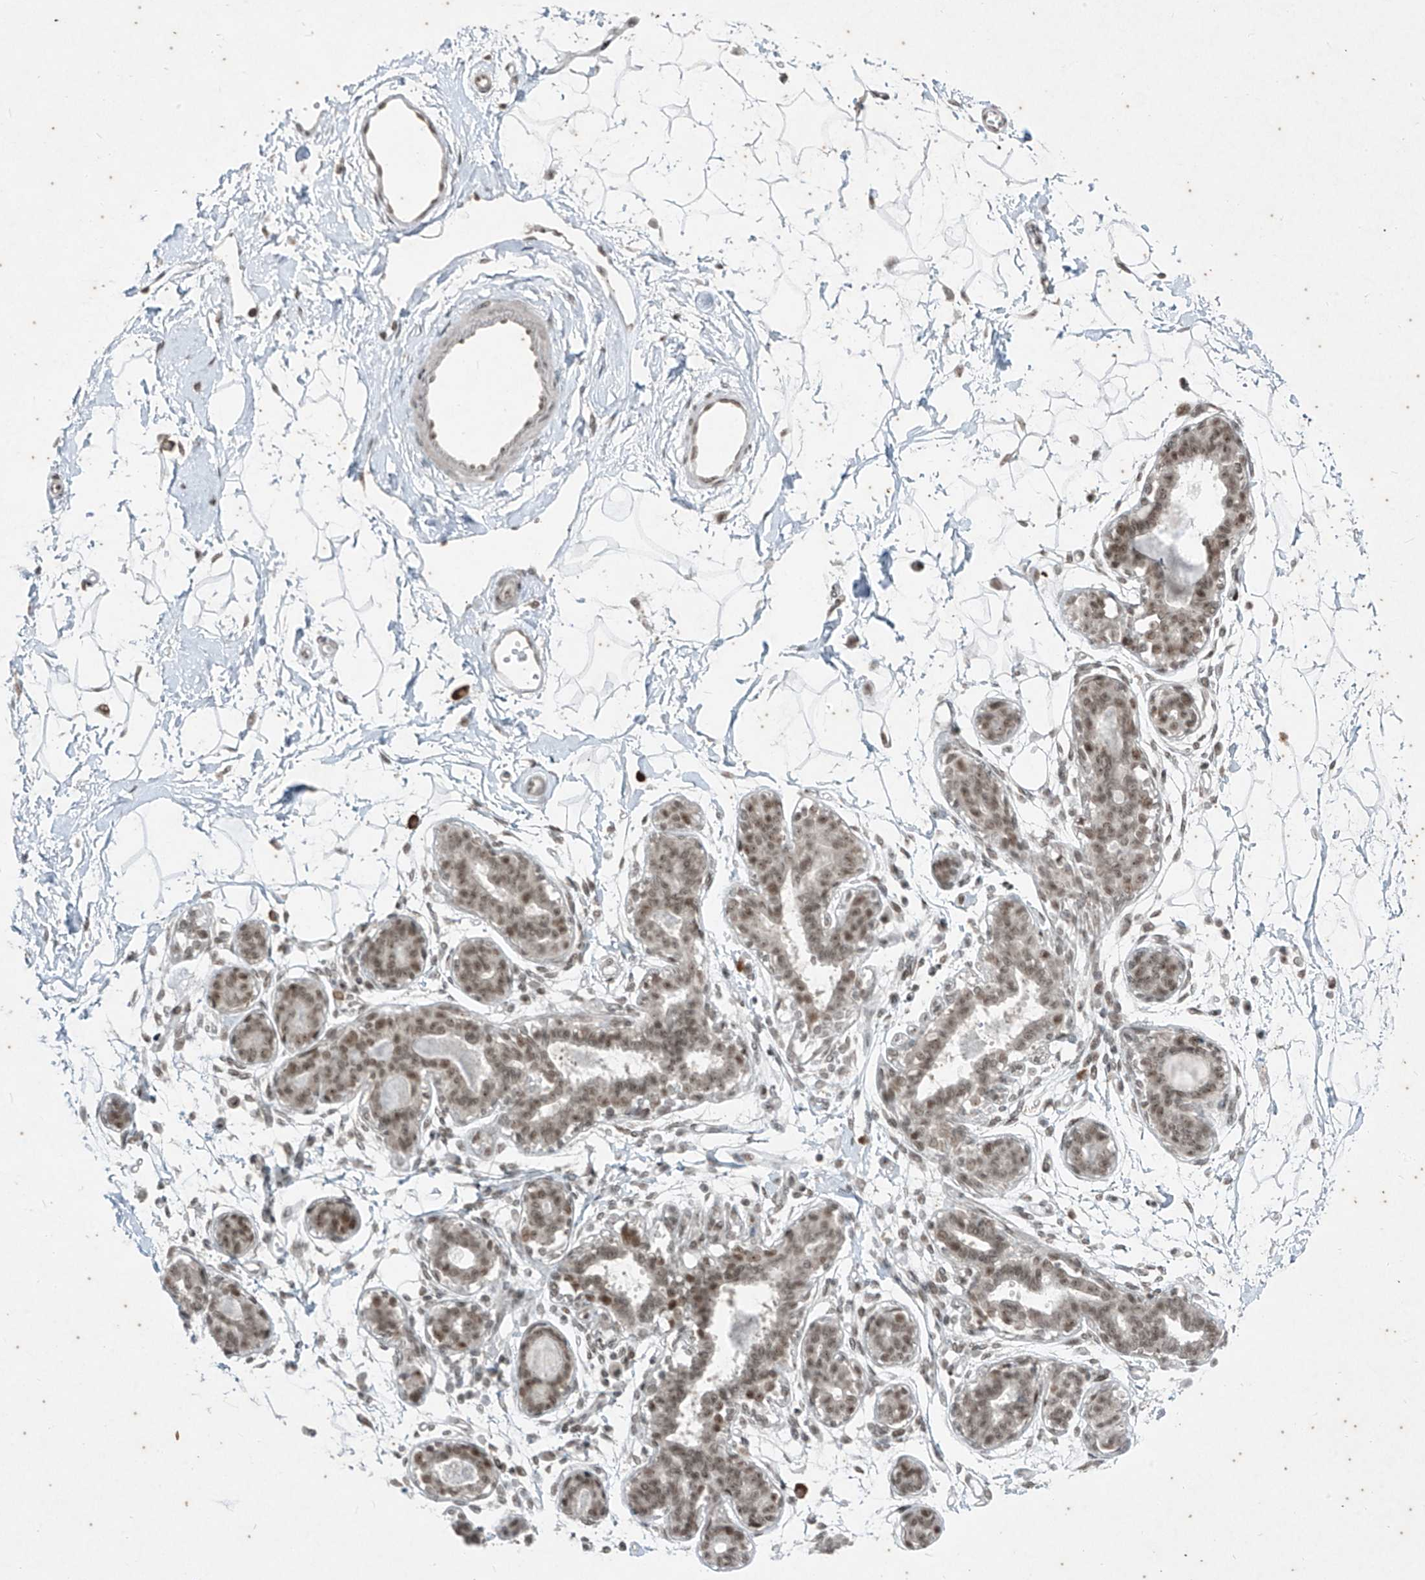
{"staining": {"intensity": "weak", "quantity": ">75%", "location": "nuclear"}, "tissue": "breast", "cell_type": "Adipocytes", "image_type": "normal", "snomed": [{"axis": "morphology", "description": "Normal tissue, NOS"}, {"axis": "topography", "description": "Breast"}], "caption": "Breast stained with DAB (3,3'-diaminobenzidine) IHC shows low levels of weak nuclear expression in approximately >75% of adipocytes.", "gene": "ZNF354B", "patient": {"sex": "female", "age": 45}}